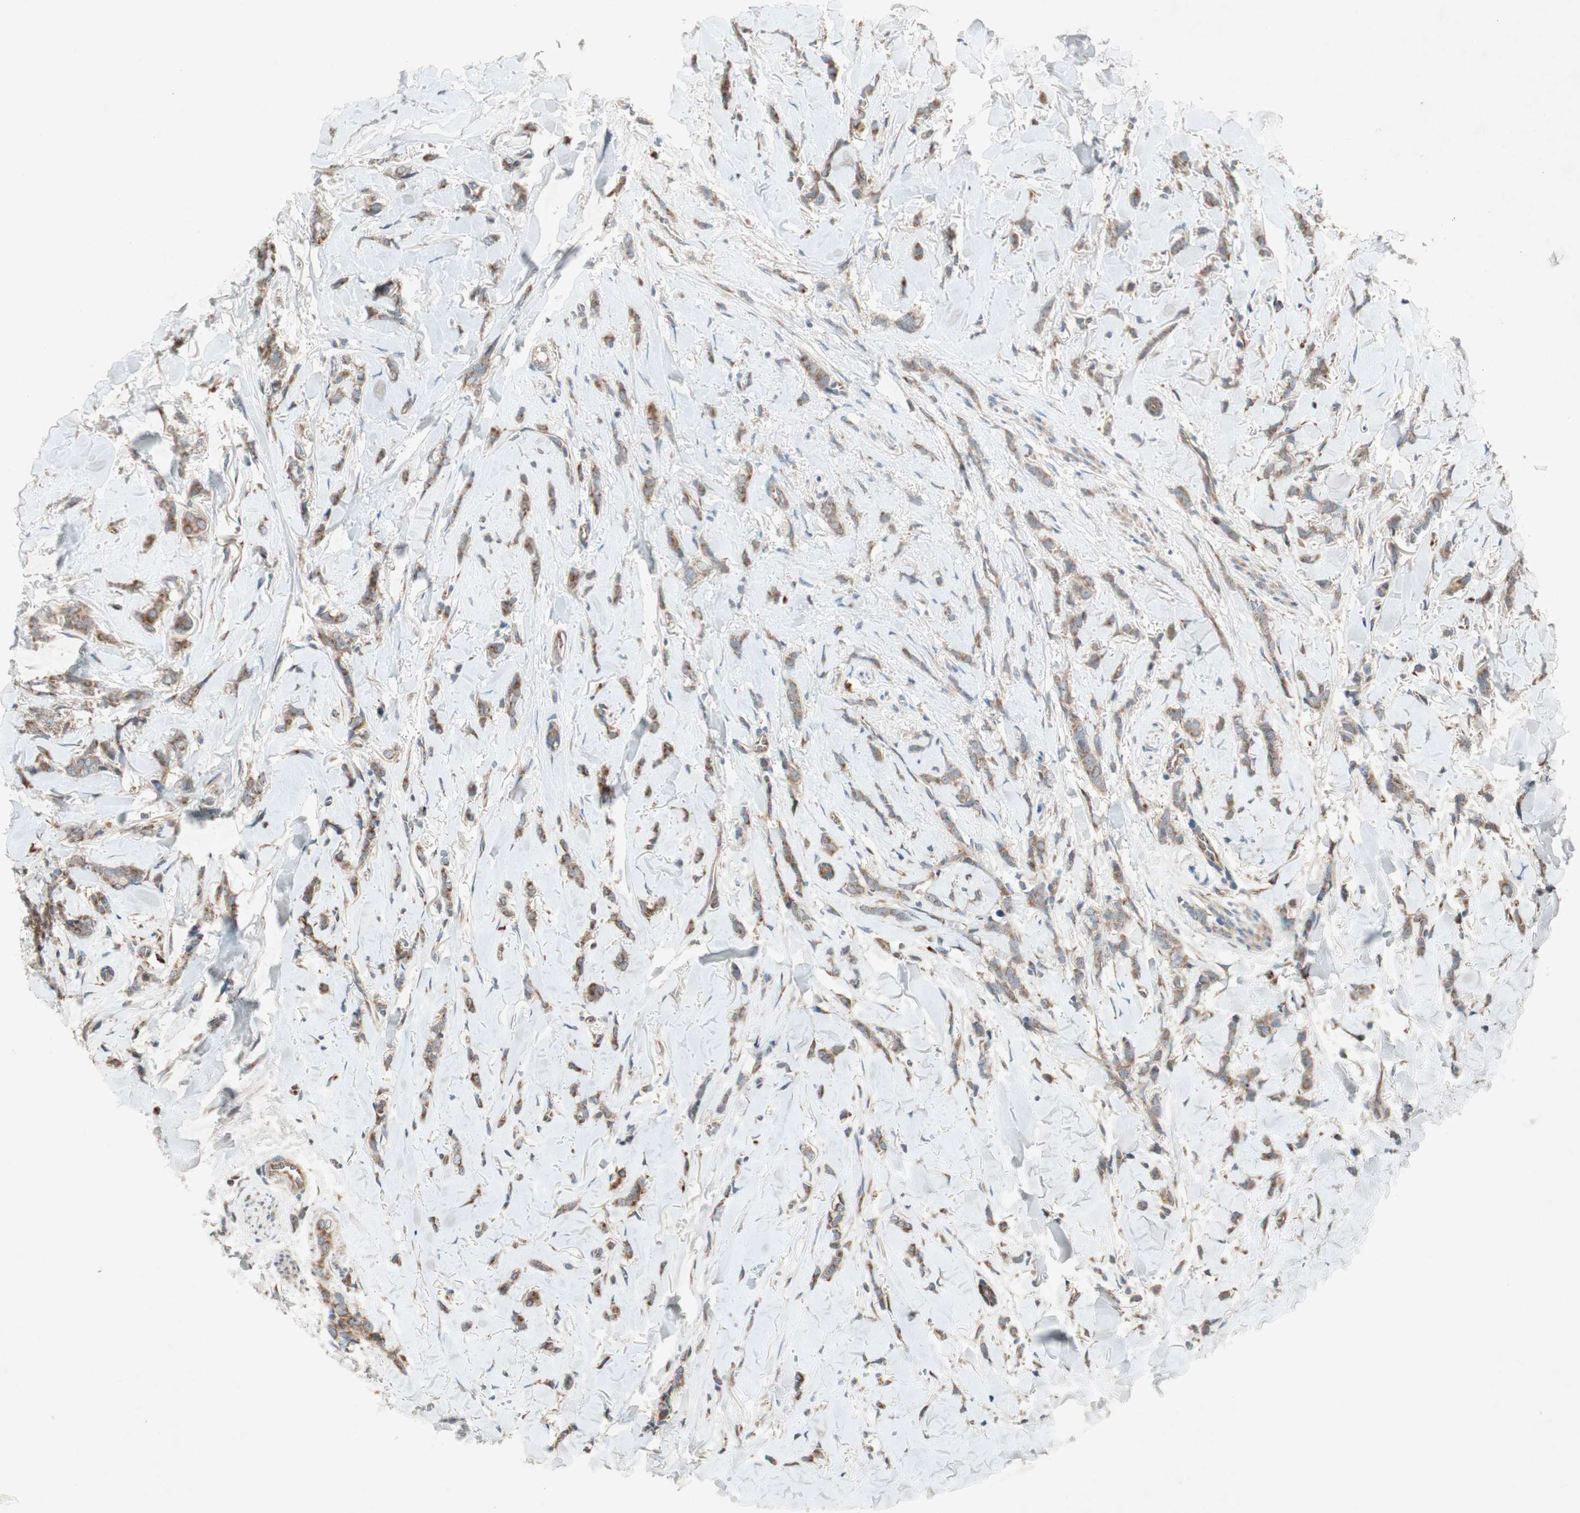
{"staining": {"intensity": "moderate", "quantity": ">75%", "location": "cytoplasmic/membranous"}, "tissue": "breast cancer", "cell_type": "Tumor cells", "image_type": "cancer", "snomed": [{"axis": "morphology", "description": "Lobular carcinoma"}, {"axis": "topography", "description": "Skin"}, {"axis": "topography", "description": "Breast"}], "caption": "Breast cancer was stained to show a protein in brown. There is medium levels of moderate cytoplasmic/membranous expression in about >75% of tumor cells.", "gene": "APOO", "patient": {"sex": "female", "age": 46}}